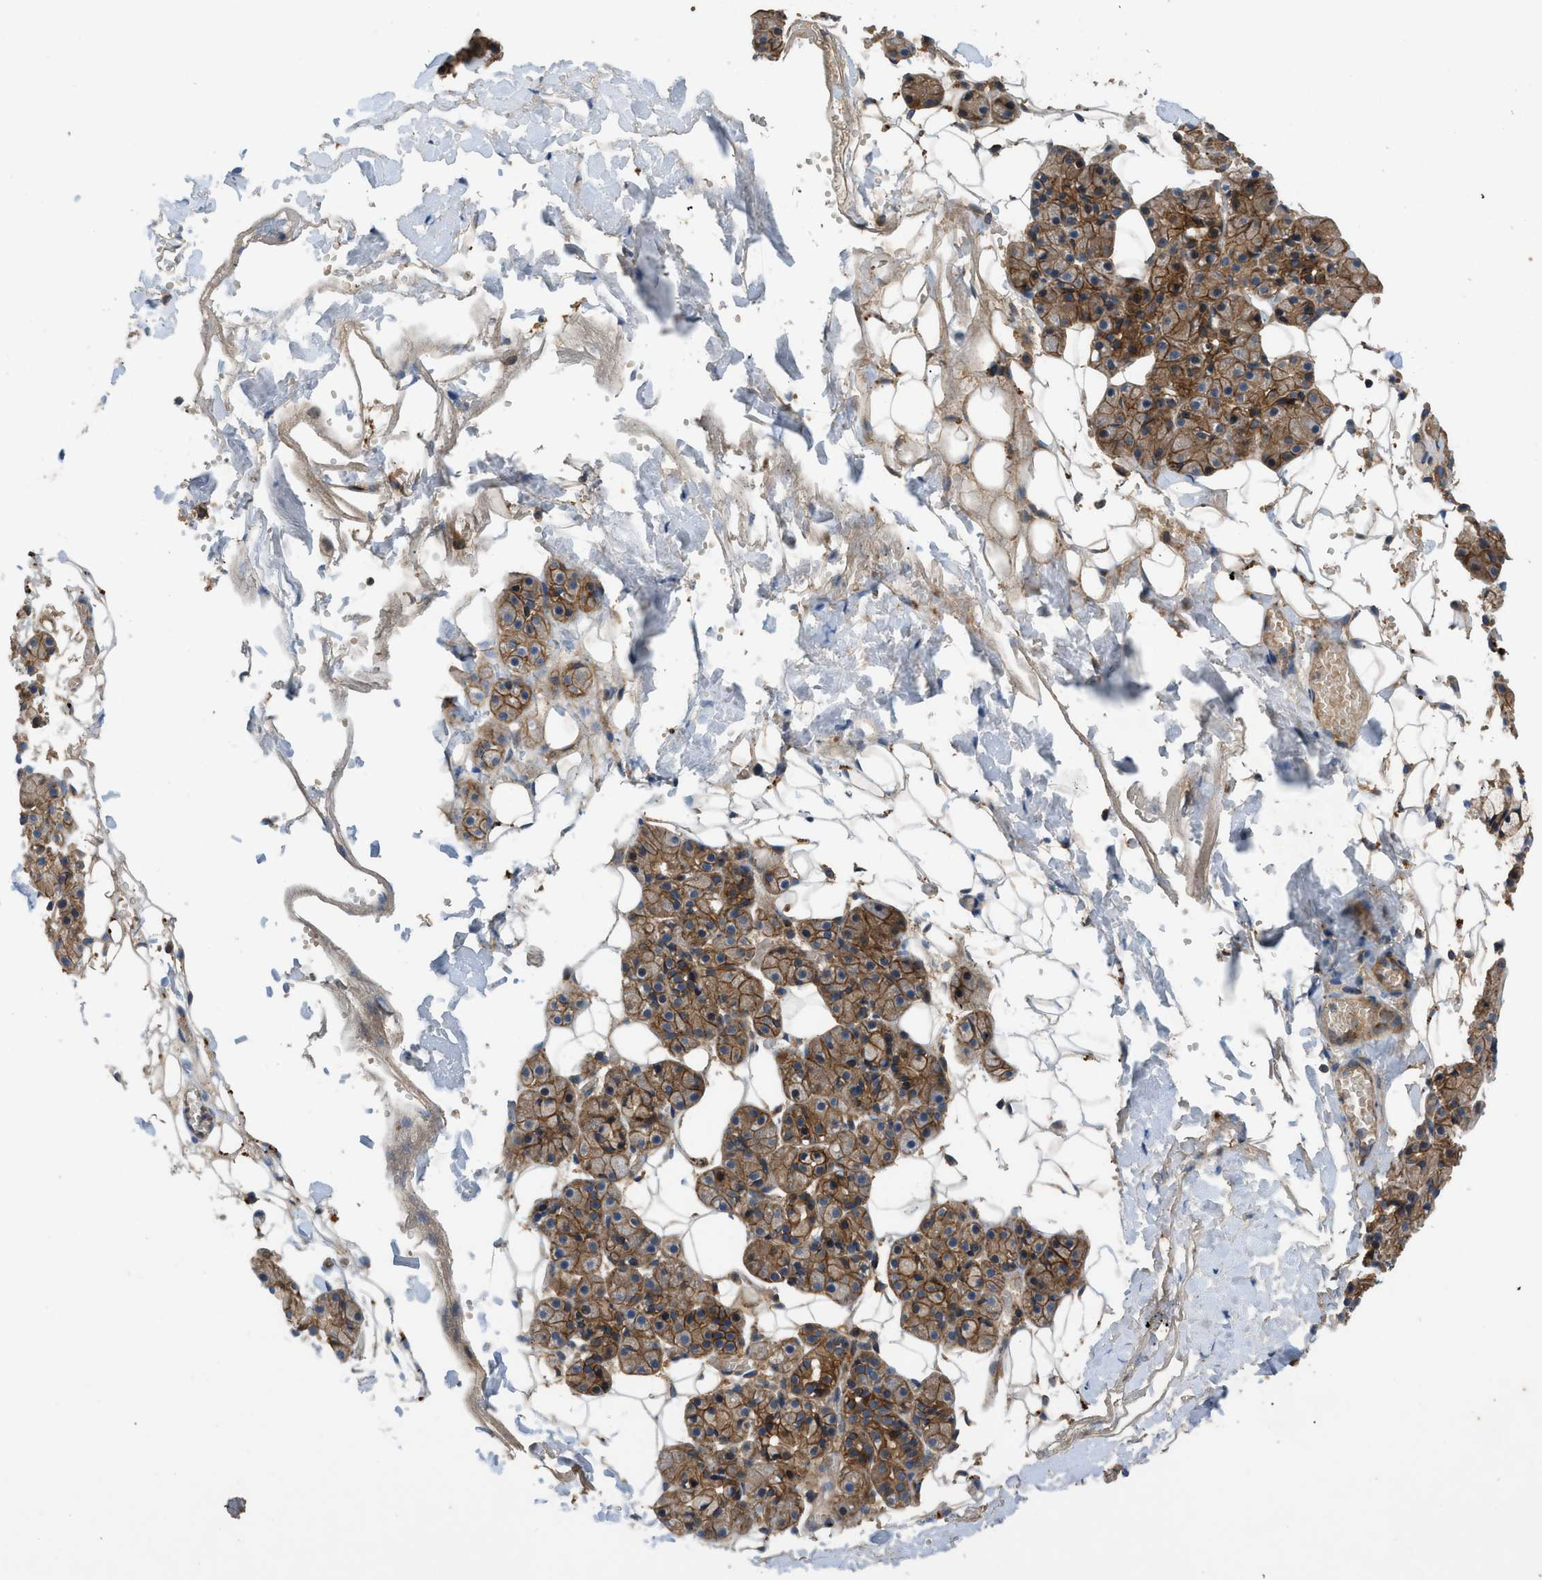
{"staining": {"intensity": "moderate", "quantity": "25%-75%", "location": "cytoplasmic/membranous"}, "tissue": "salivary gland", "cell_type": "Glandular cells", "image_type": "normal", "snomed": [{"axis": "morphology", "description": "Normal tissue, NOS"}, {"axis": "topography", "description": "Salivary gland"}], "caption": "A brown stain highlights moderate cytoplasmic/membranous positivity of a protein in glandular cells of normal human salivary gland. (Stains: DAB (3,3'-diaminobenzidine) in brown, nuclei in blue, Microscopy: brightfield microscopy at high magnification).", "gene": "CNNM3", "patient": {"sex": "male", "age": 63}}